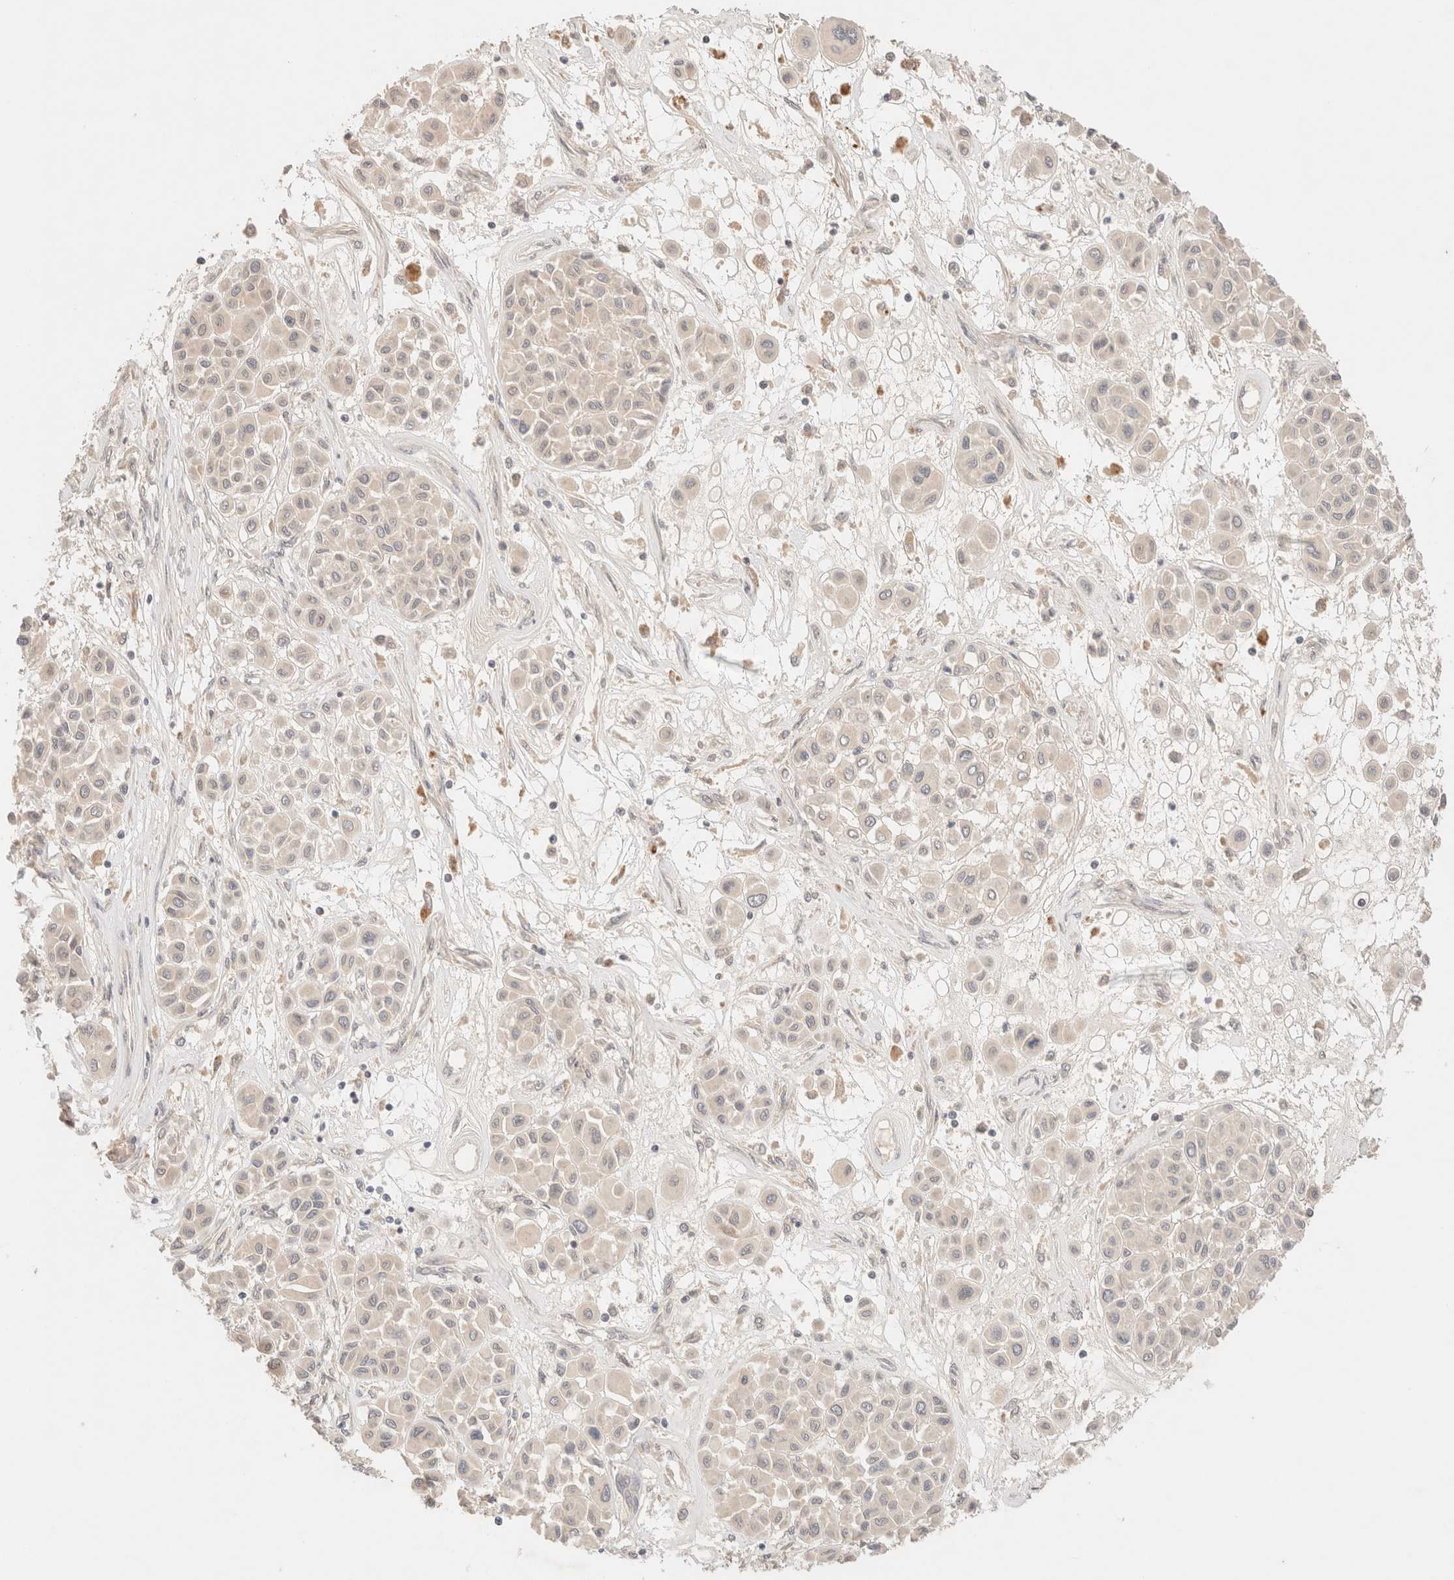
{"staining": {"intensity": "negative", "quantity": "none", "location": "none"}, "tissue": "melanoma", "cell_type": "Tumor cells", "image_type": "cancer", "snomed": [{"axis": "morphology", "description": "Malignant melanoma, Metastatic site"}, {"axis": "topography", "description": "Soft tissue"}], "caption": "High magnification brightfield microscopy of malignant melanoma (metastatic site) stained with DAB (3,3'-diaminobenzidine) (brown) and counterstained with hematoxylin (blue): tumor cells show no significant expression.", "gene": "SARM1", "patient": {"sex": "male", "age": 41}}